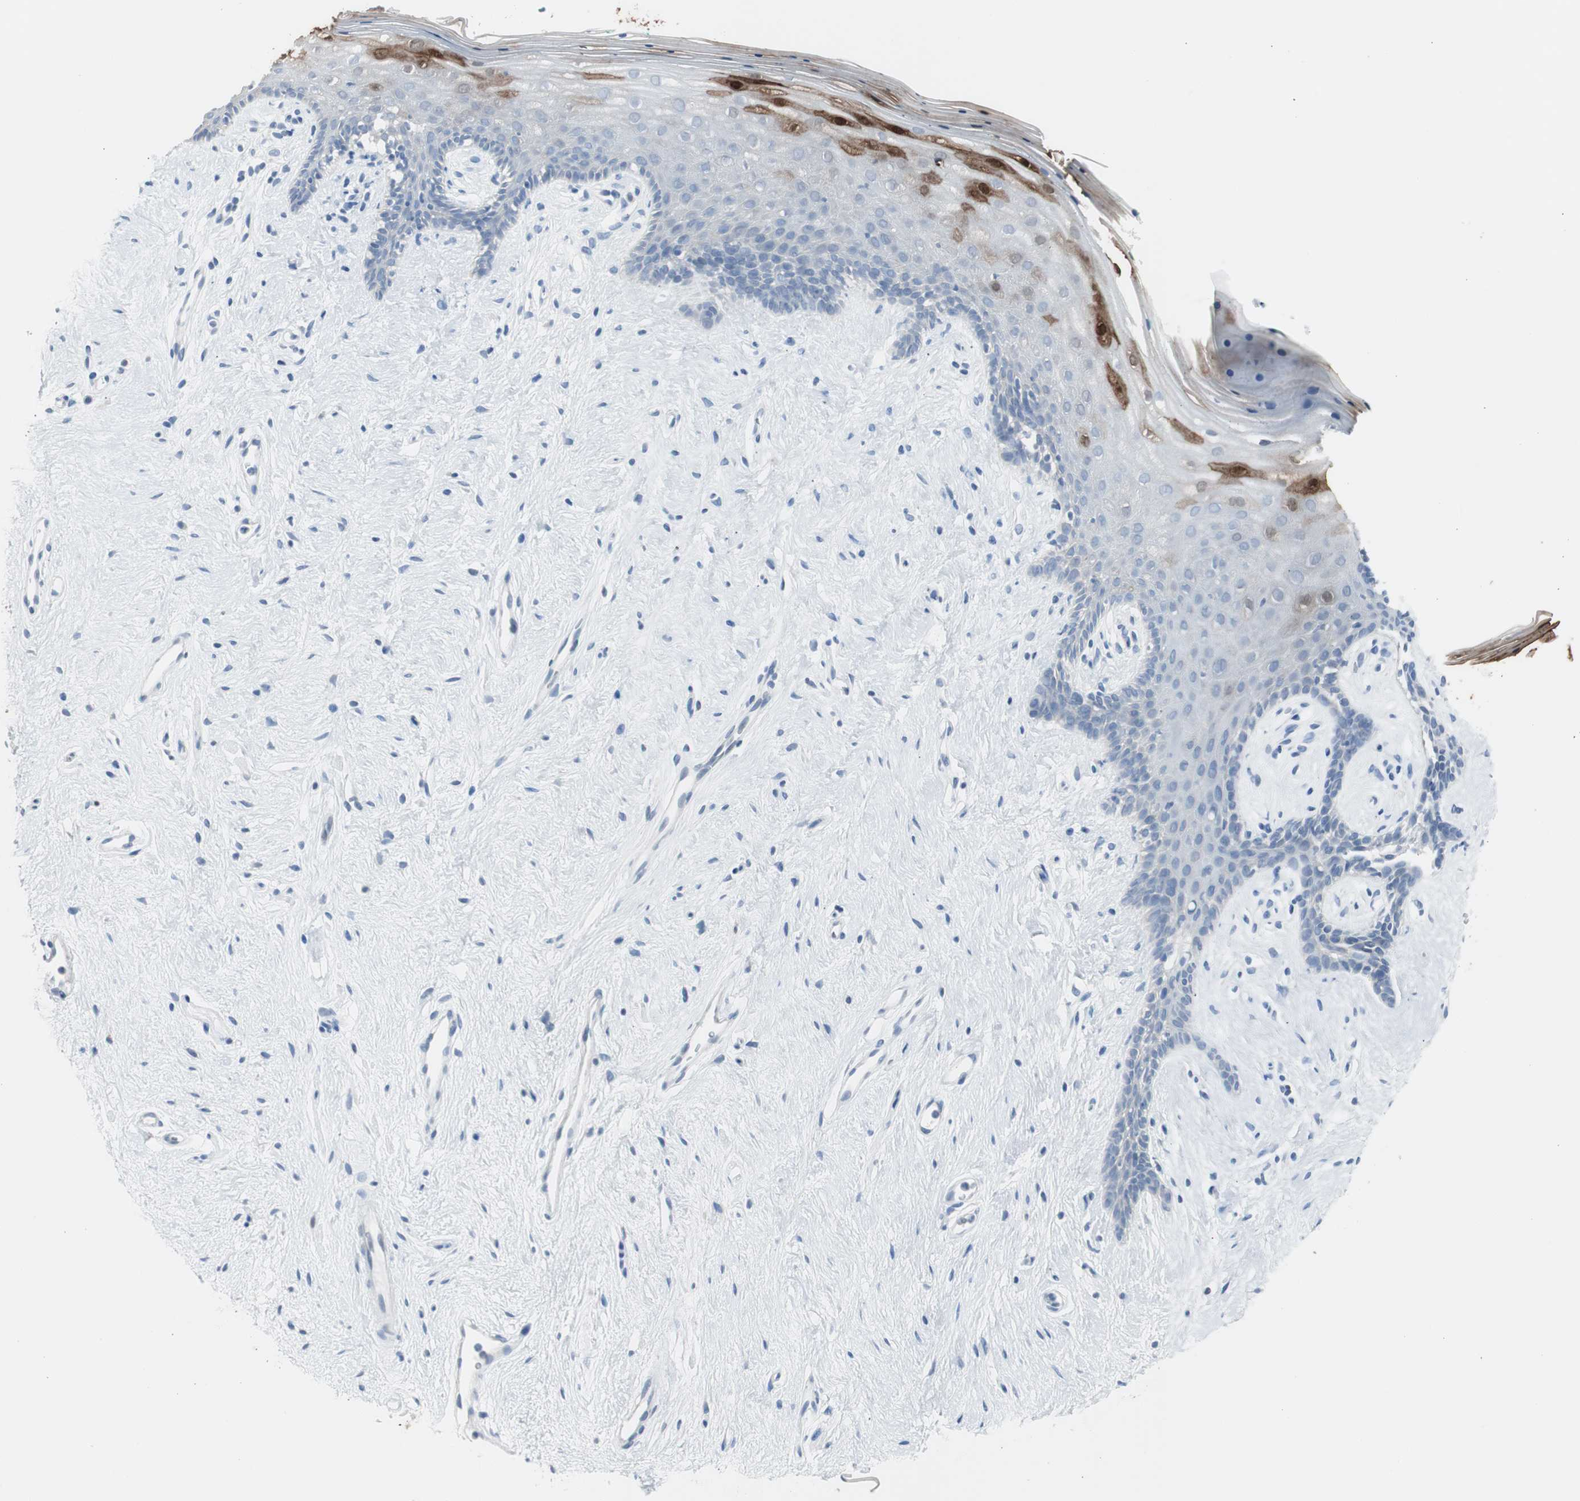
{"staining": {"intensity": "strong", "quantity": "<25%", "location": "cytoplasmic/membranous,nuclear"}, "tissue": "vagina", "cell_type": "Squamous epithelial cells", "image_type": "normal", "snomed": [{"axis": "morphology", "description": "Normal tissue, NOS"}, {"axis": "topography", "description": "Vagina"}], "caption": "IHC photomicrograph of normal vagina: human vagina stained using immunohistochemistry reveals medium levels of strong protein expression localized specifically in the cytoplasmic/membranous,nuclear of squamous epithelial cells, appearing as a cytoplasmic/membranous,nuclear brown color.", "gene": "S100A7A", "patient": {"sex": "female", "age": 44}}